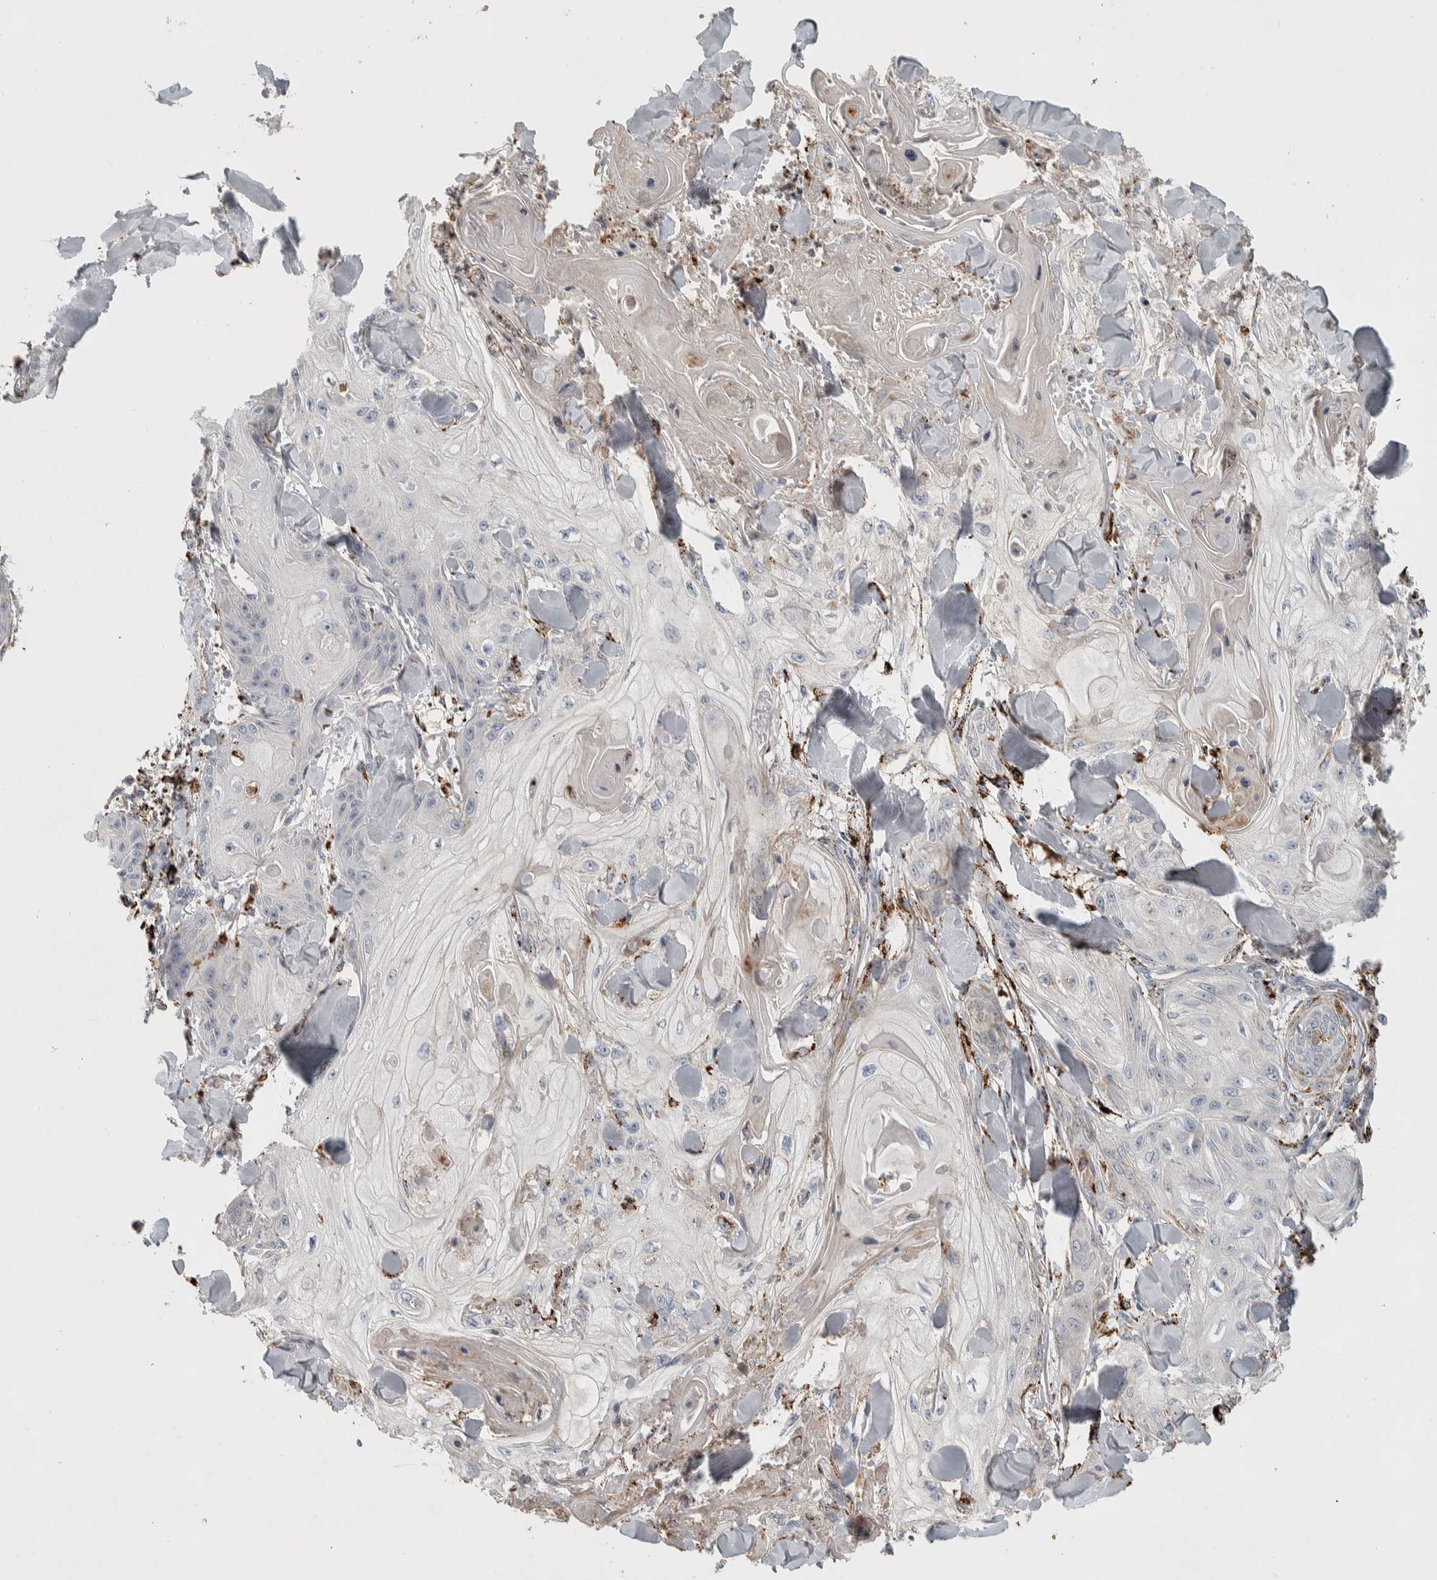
{"staining": {"intensity": "negative", "quantity": "none", "location": "none"}, "tissue": "skin cancer", "cell_type": "Tumor cells", "image_type": "cancer", "snomed": [{"axis": "morphology", "description": "Squamous cell carcinoma, NOS"}, {"axis": "topography", "description": "Skin"}], "caption": "Tumor cells are negative for brown protein staining in skin cancer.", "gene": "FAM78A", "patient": {"sex": "male", "age": 74}}